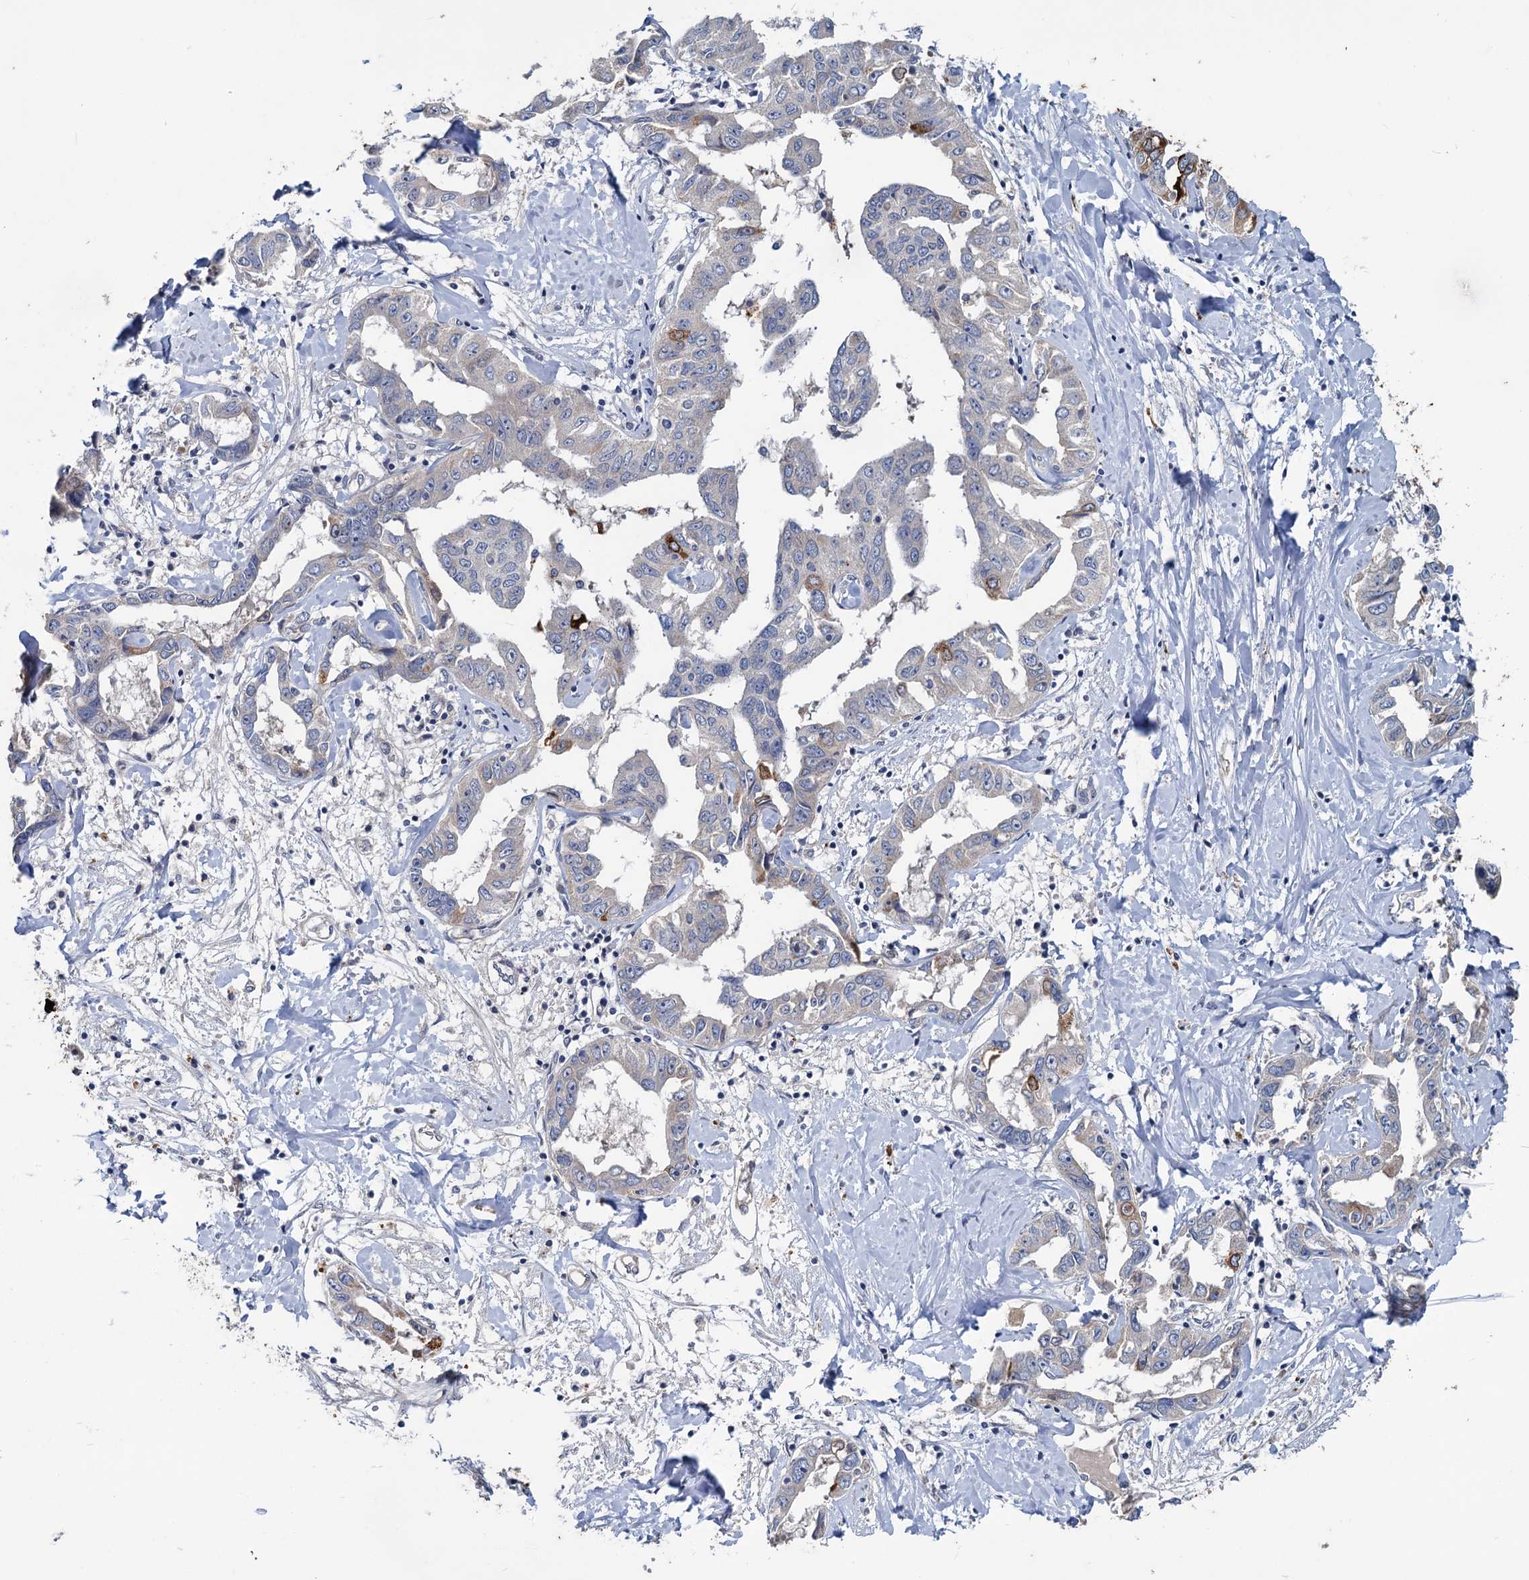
{"staining": {"intensity": "negative", "quantity": "none", "location": "none"}, "tissue": "liver cancer", "cell_type": "Tumor cells", "image_type": "cancer", "snomed": [{"axis": "morphology", "description": "Cholangiocarcinoma"}, {"axis": "topography", "description": "Liver"}], "caption": "Immunohistochemistry (IHC) image of liver cancer stained for a protein (brown), which displays no expression in tumor cells.", "gene": "SLC2A7", "patient": {"sex": "male", "age": 59}}